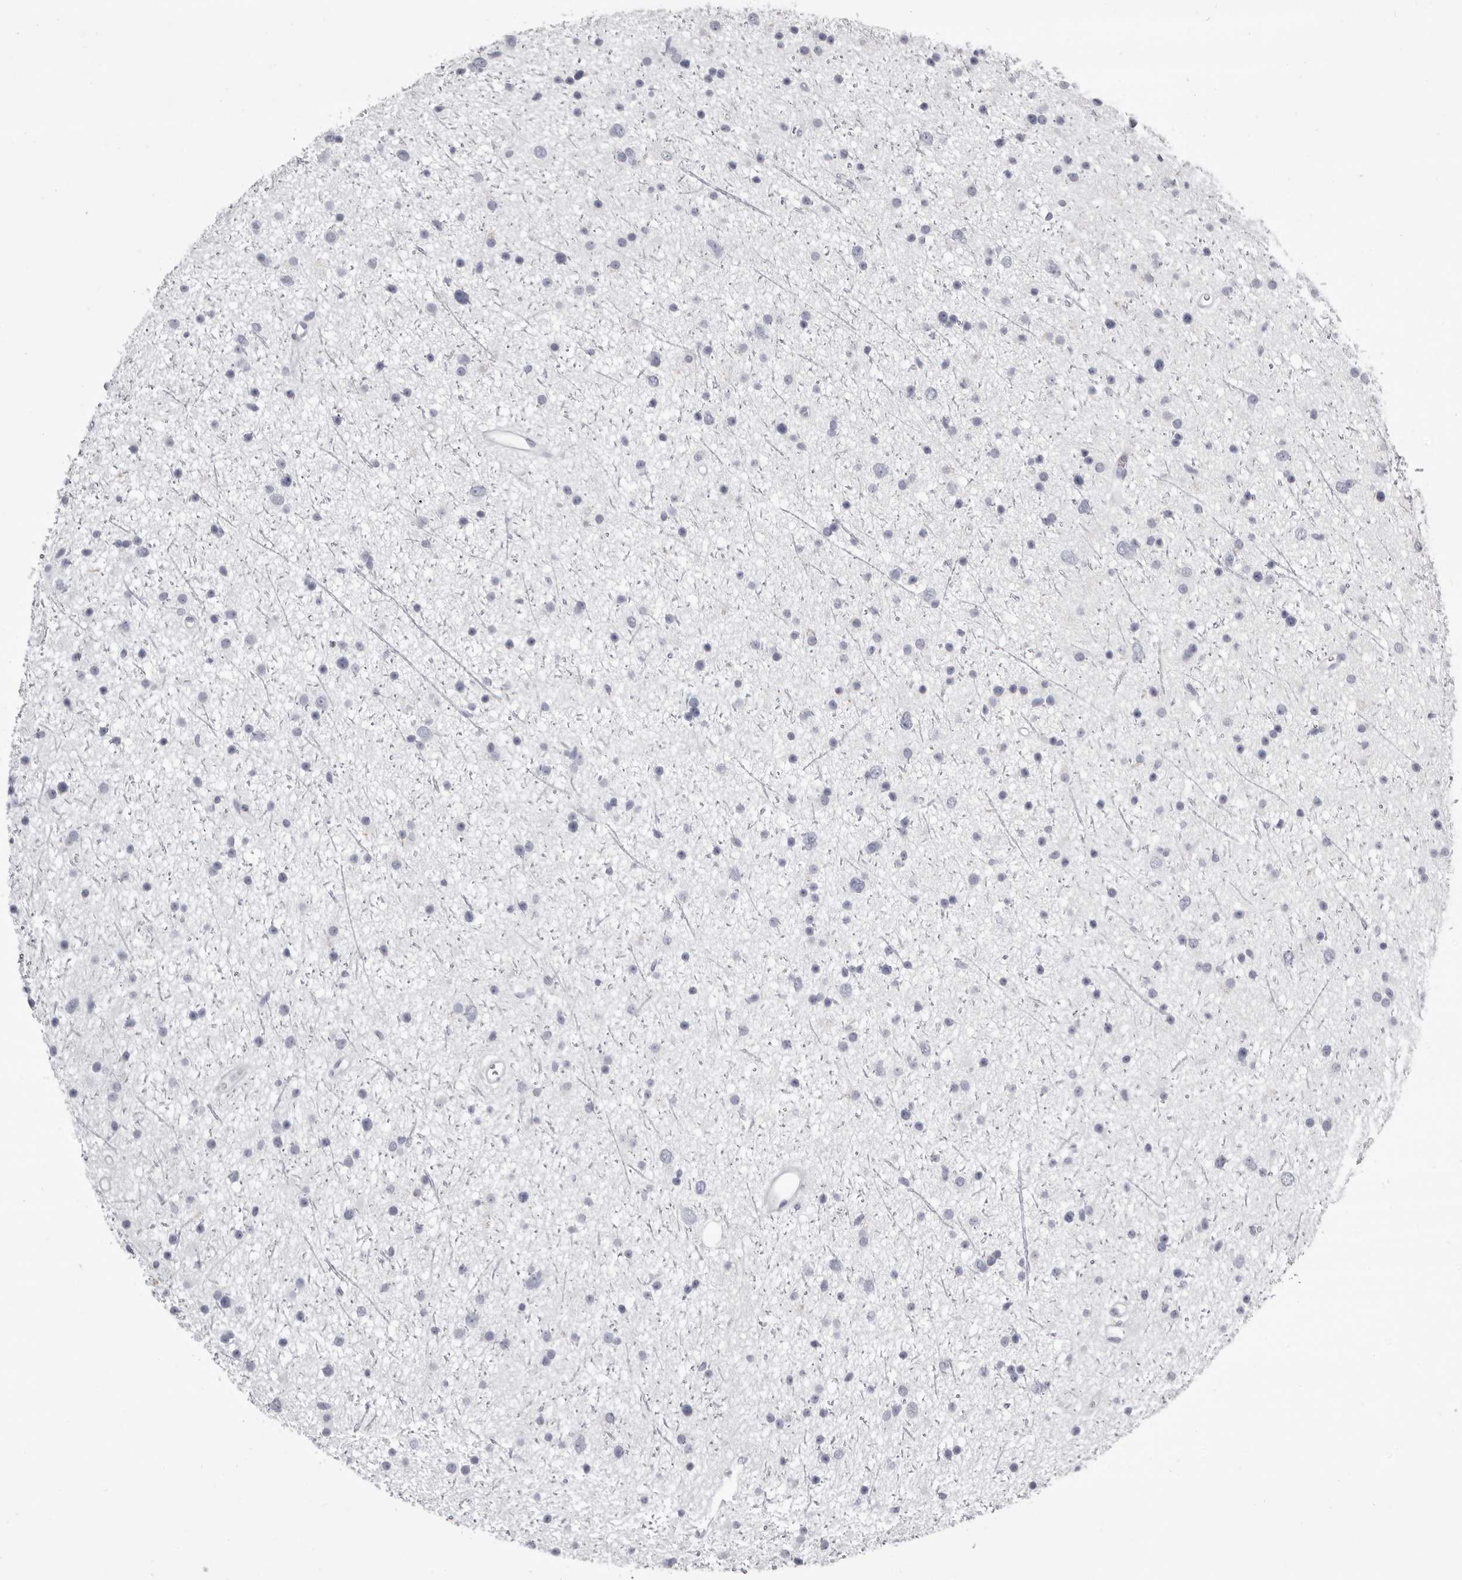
{"staining": {"intensity": "negative", "quantity": "none", "location": "none"}, "tissue": "glioma", "cell_type": "Tumor cells", "image_type": "cancer", "snomed": [{"axis": "morphology", "description": "Glioma, malignant, Low grade"}, {"axis": "topography", "description": "Cerebral cortex"}], "caption": "Histopathology image shows no significant protein staining in tumor cells of malignant glioma (low-grade).", "gene": "LPO", "patient": {"sex": "female", "age": 39}}